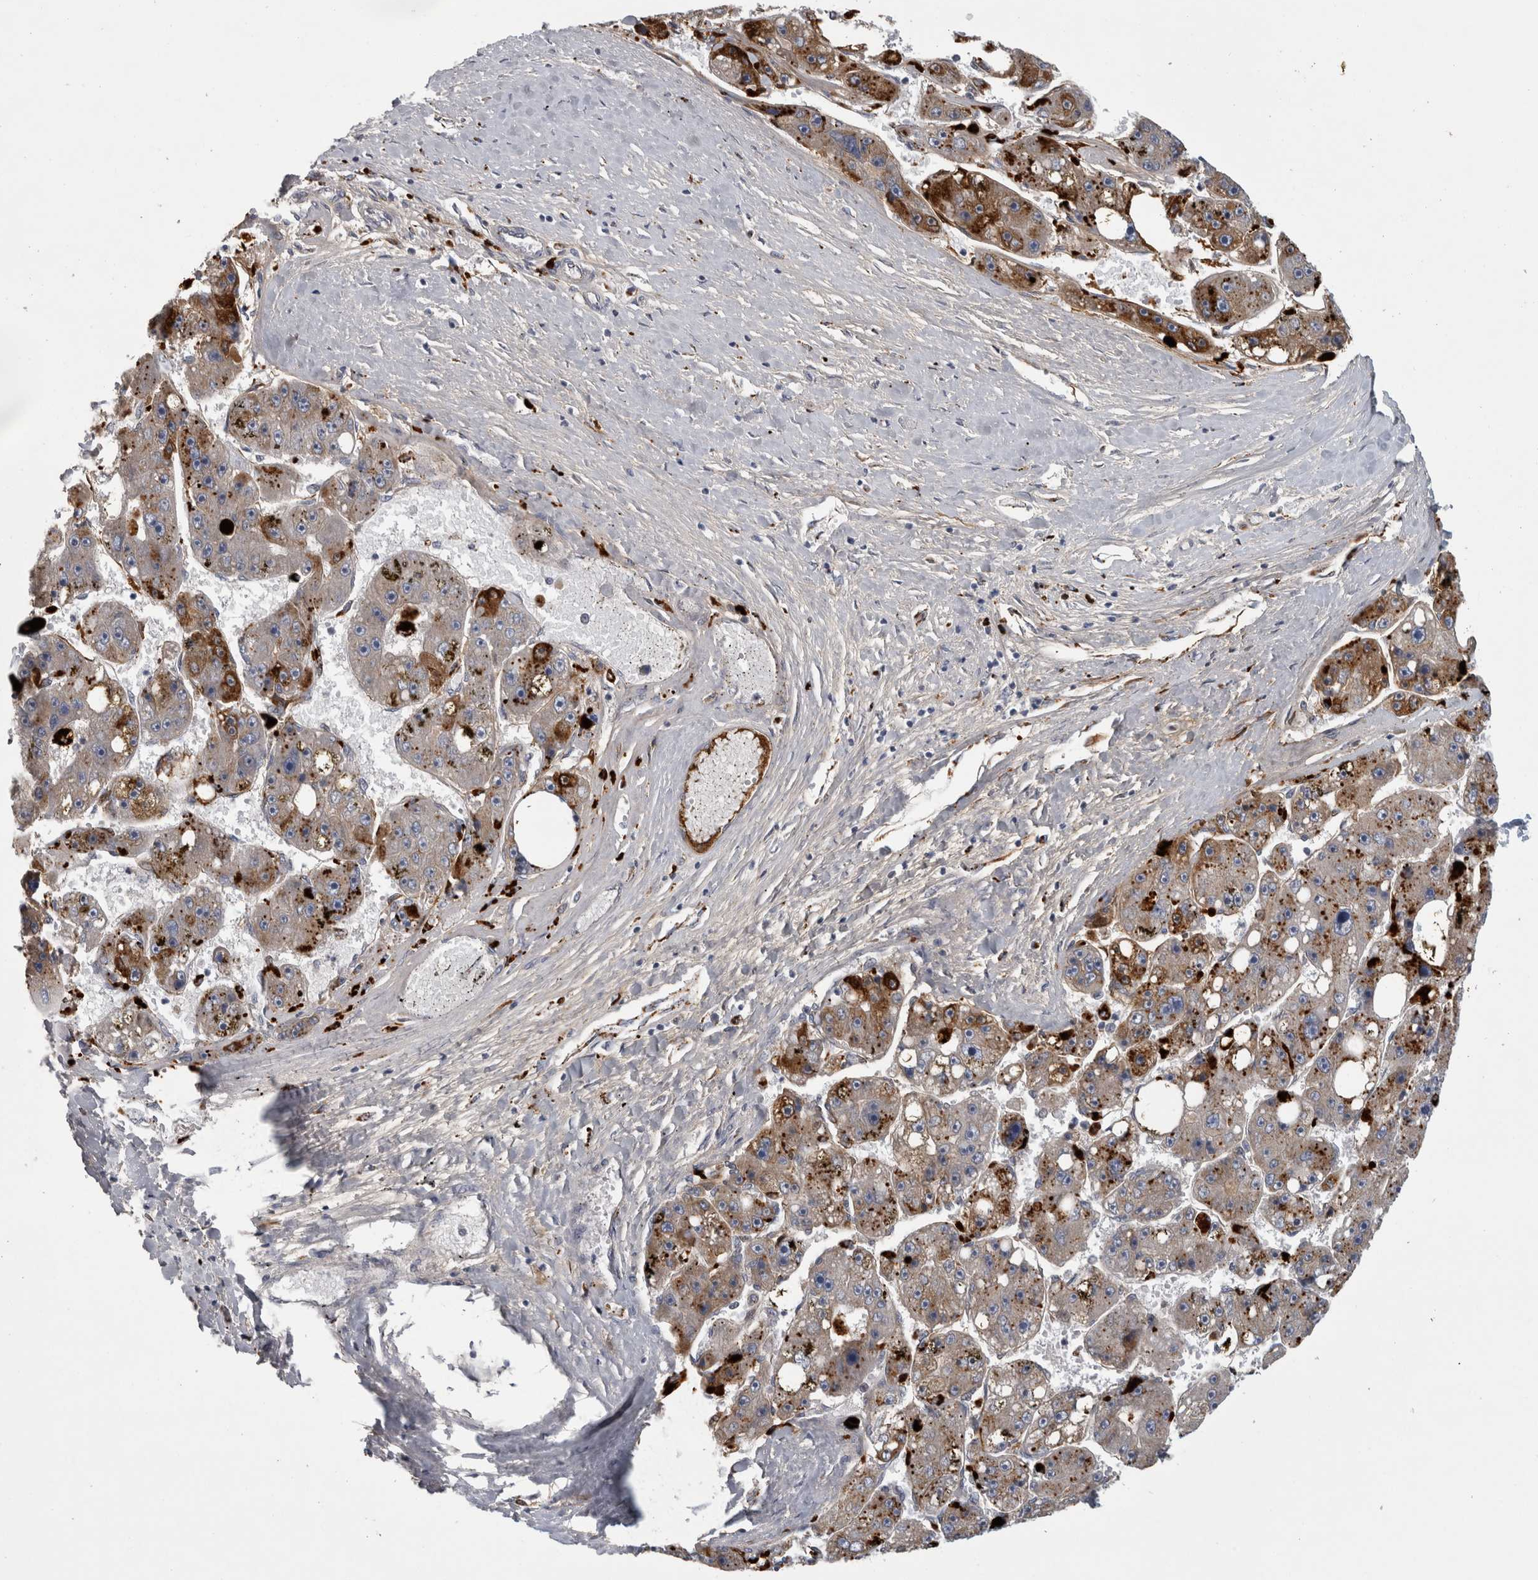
{"staining": {"intensity": "strong", "quantity": "<25%", "location": "cytoplasmic/membranous"}, "tissue": "liver cancer", "cell_type": "Tumor cells", "image_type": "cancer", "snomed": [{"axis": "morphology", "description": "Carcinoma, Hepatocellular, NOS"}, {"axis": "topography", "description": "Liver"}], "caption": "An immunohistochemistry histopathology image of tumor tissue is shown. Protein staining in brown highlights strong cytoplasmic/membranous positivity in liver hepatocellular carcinoma within tumor cells.", "gene": "ATXN2", "patient": {"sex": "female", "age": 61}}